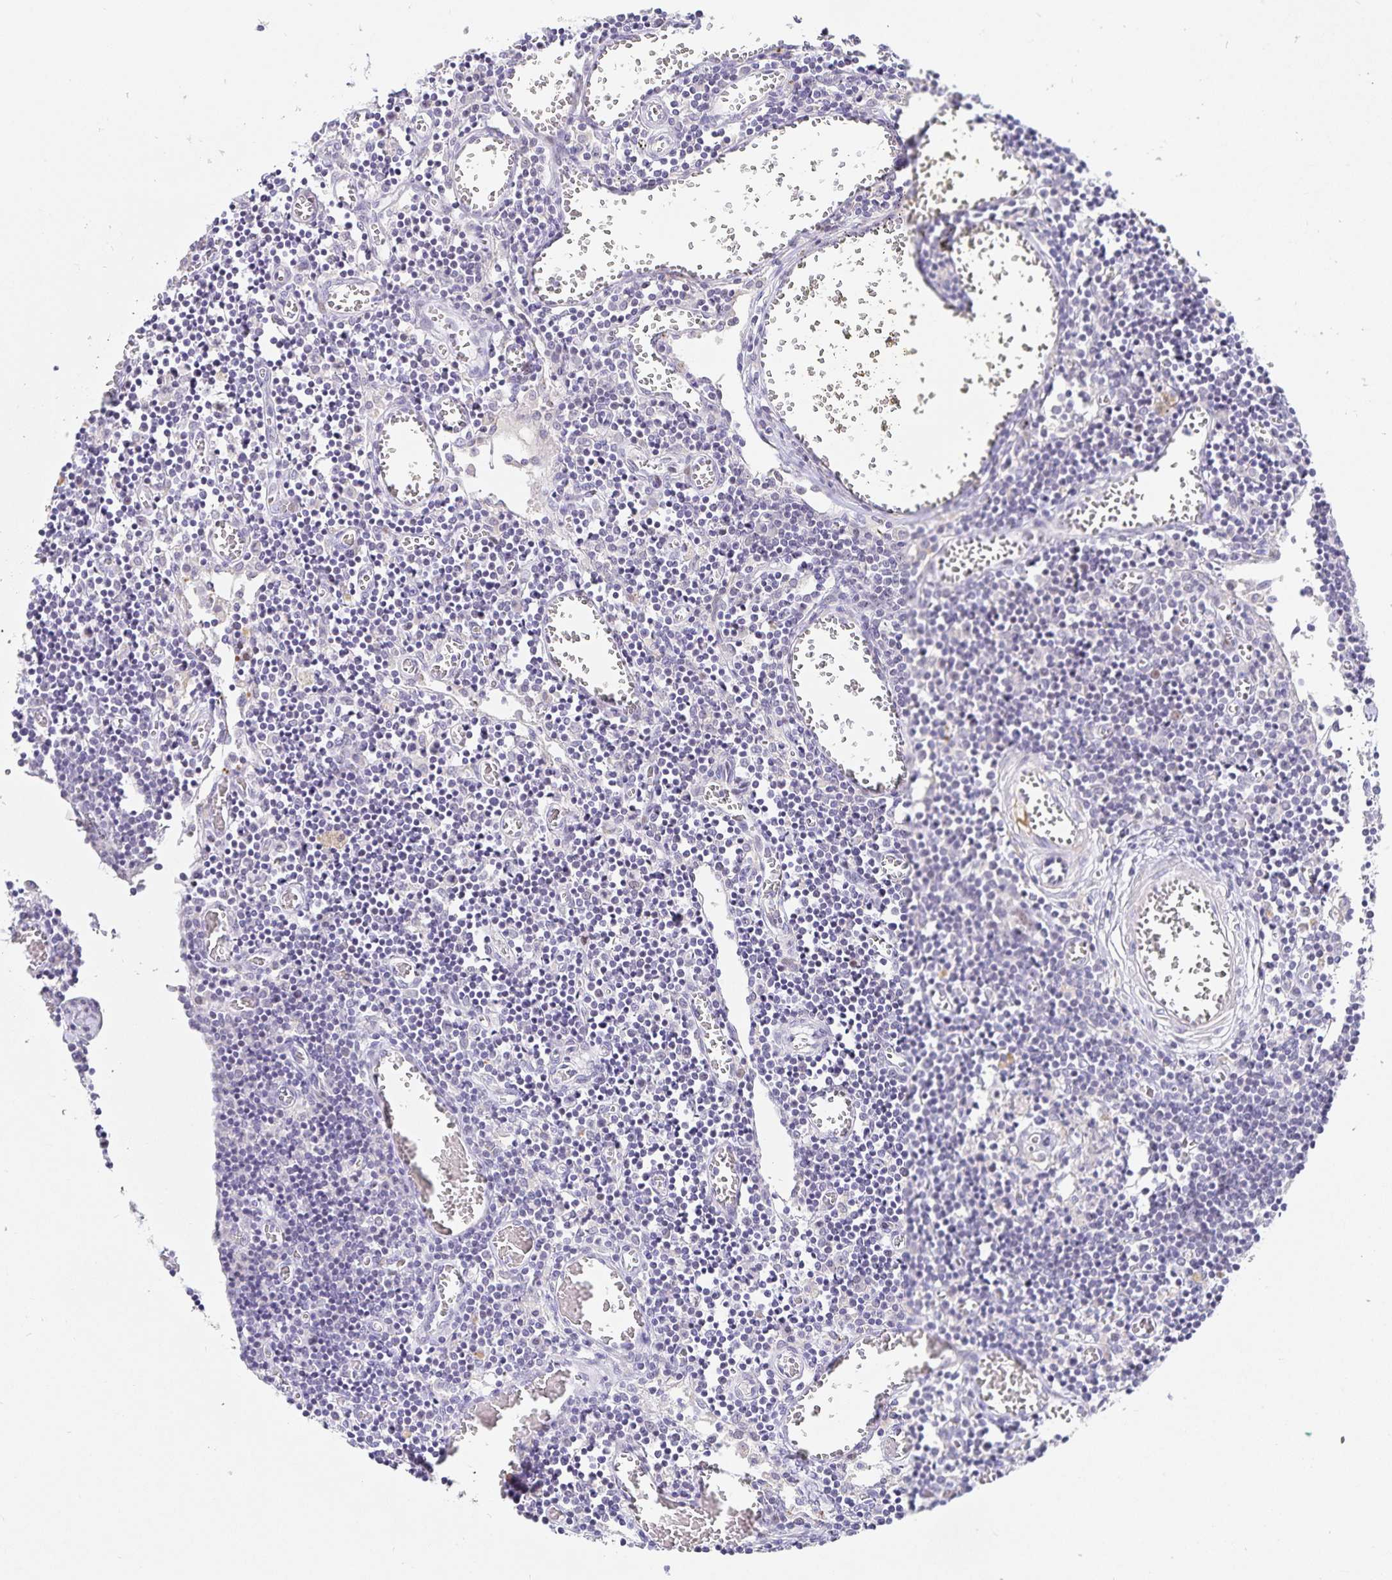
{"staining": {"intensity": "negative", "quantity": "none", "location": "none"}, "tissue": "lymph node", "cell_type": "Germinal center cells", "image_type": "normal", "snomed": [{"axis": "morphology", "description": "Normal tissue, NOS"}, {"axis": "topography", "description": "Lymph node"}], "caption": "A photomicrograph of human lymph node is negative for staining in germinal center cells. (DAB IHC visualized using brightfield microscopy, high magnification).", "gene": "KBTBD13", "patient": {"sex": "male", "age": 66}}